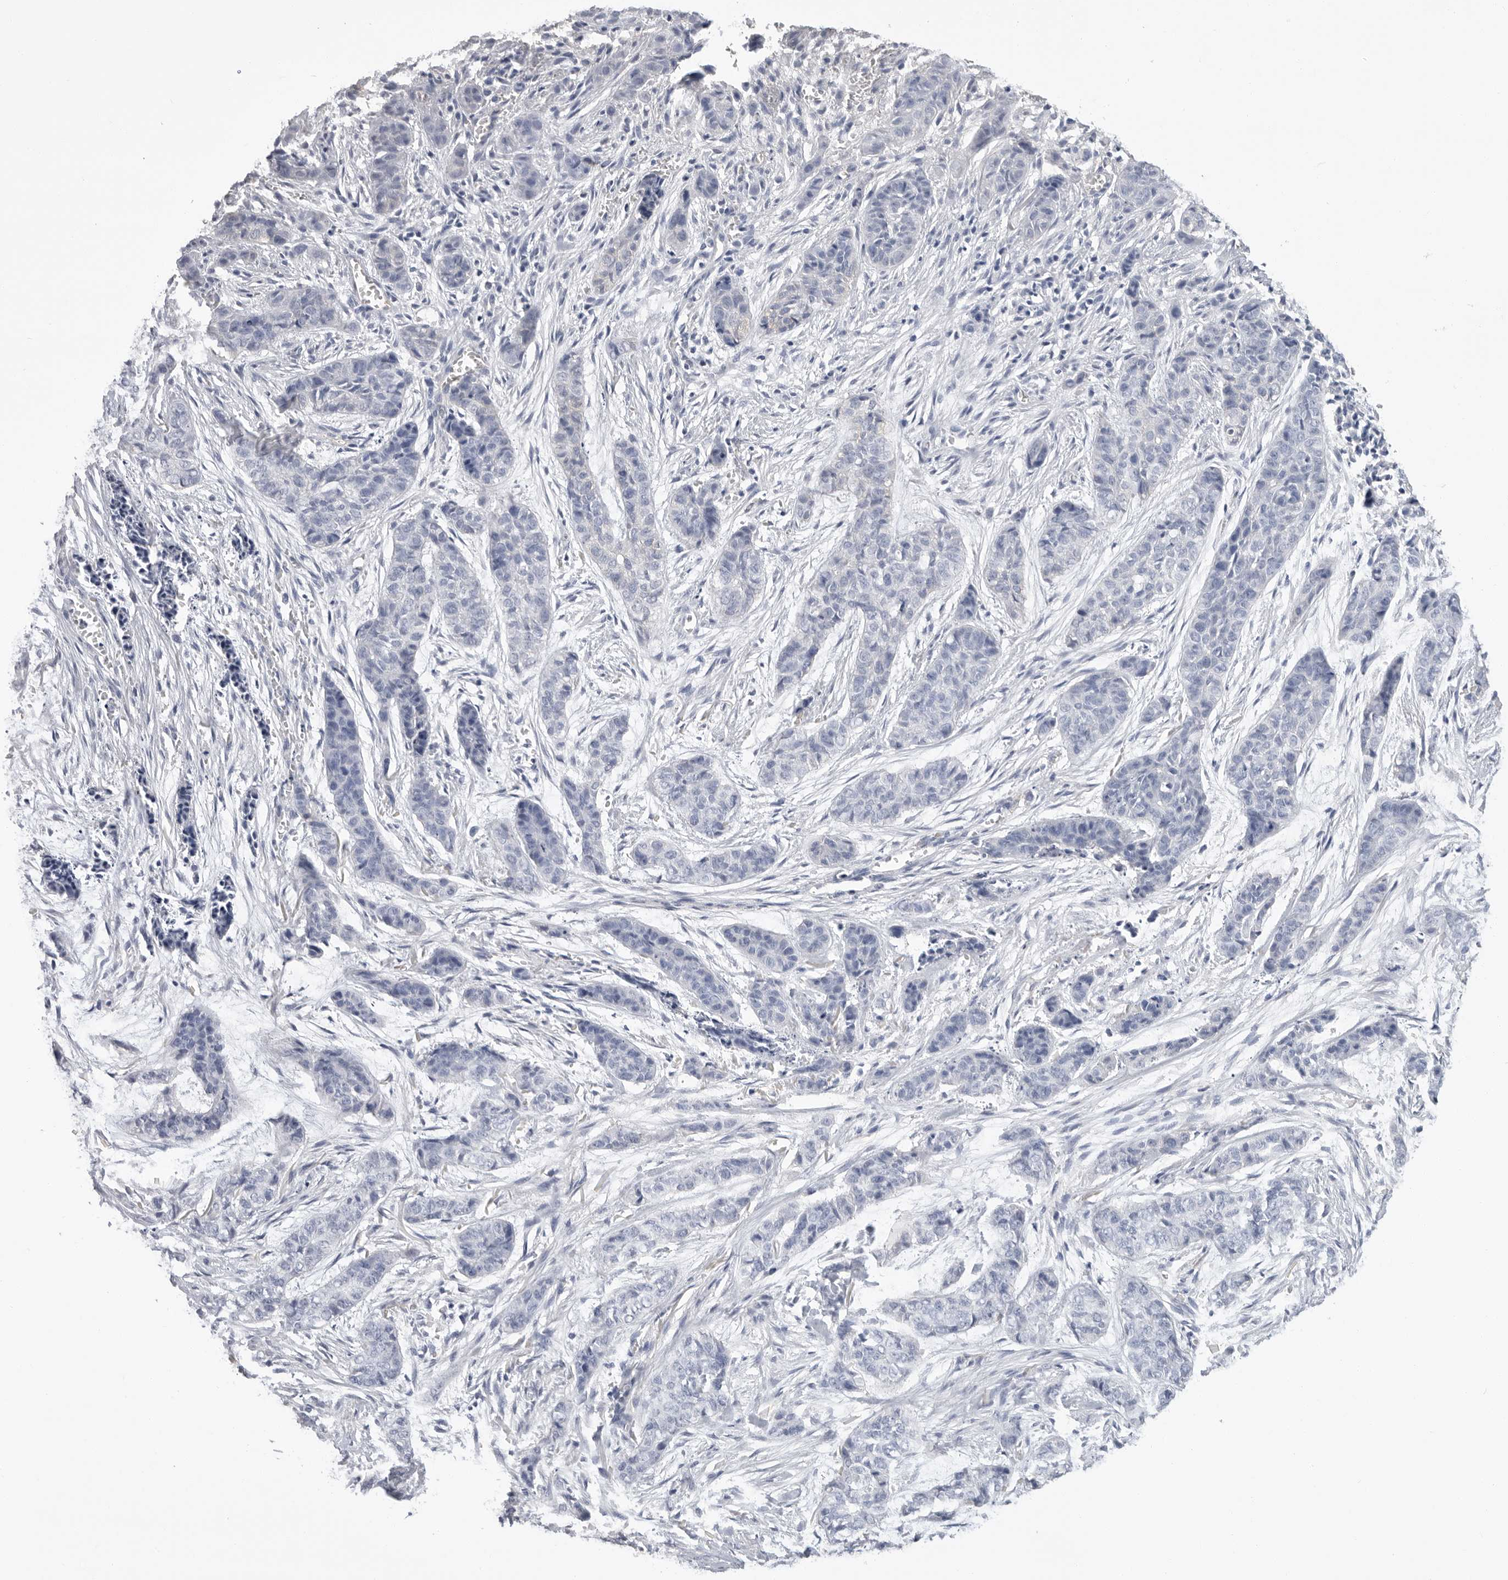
{"staining": {"intensity": "negative", "quantity": "none", "location": "none"}, "tissue": "skin cancer", "cell_type": "Tumor cells", "image_type": "cancer", "snomed": [{"axis": "morphology", "description": "Basal cell carcinoma"}, {"axis": "topography", "description": "Skin"}], "caption": "This is an IHC image of human skin basal cell carcinoma. There is no expression in tumor cells.", "gene": "APOA2", "patient": {"sex": "female", "age": 64}}